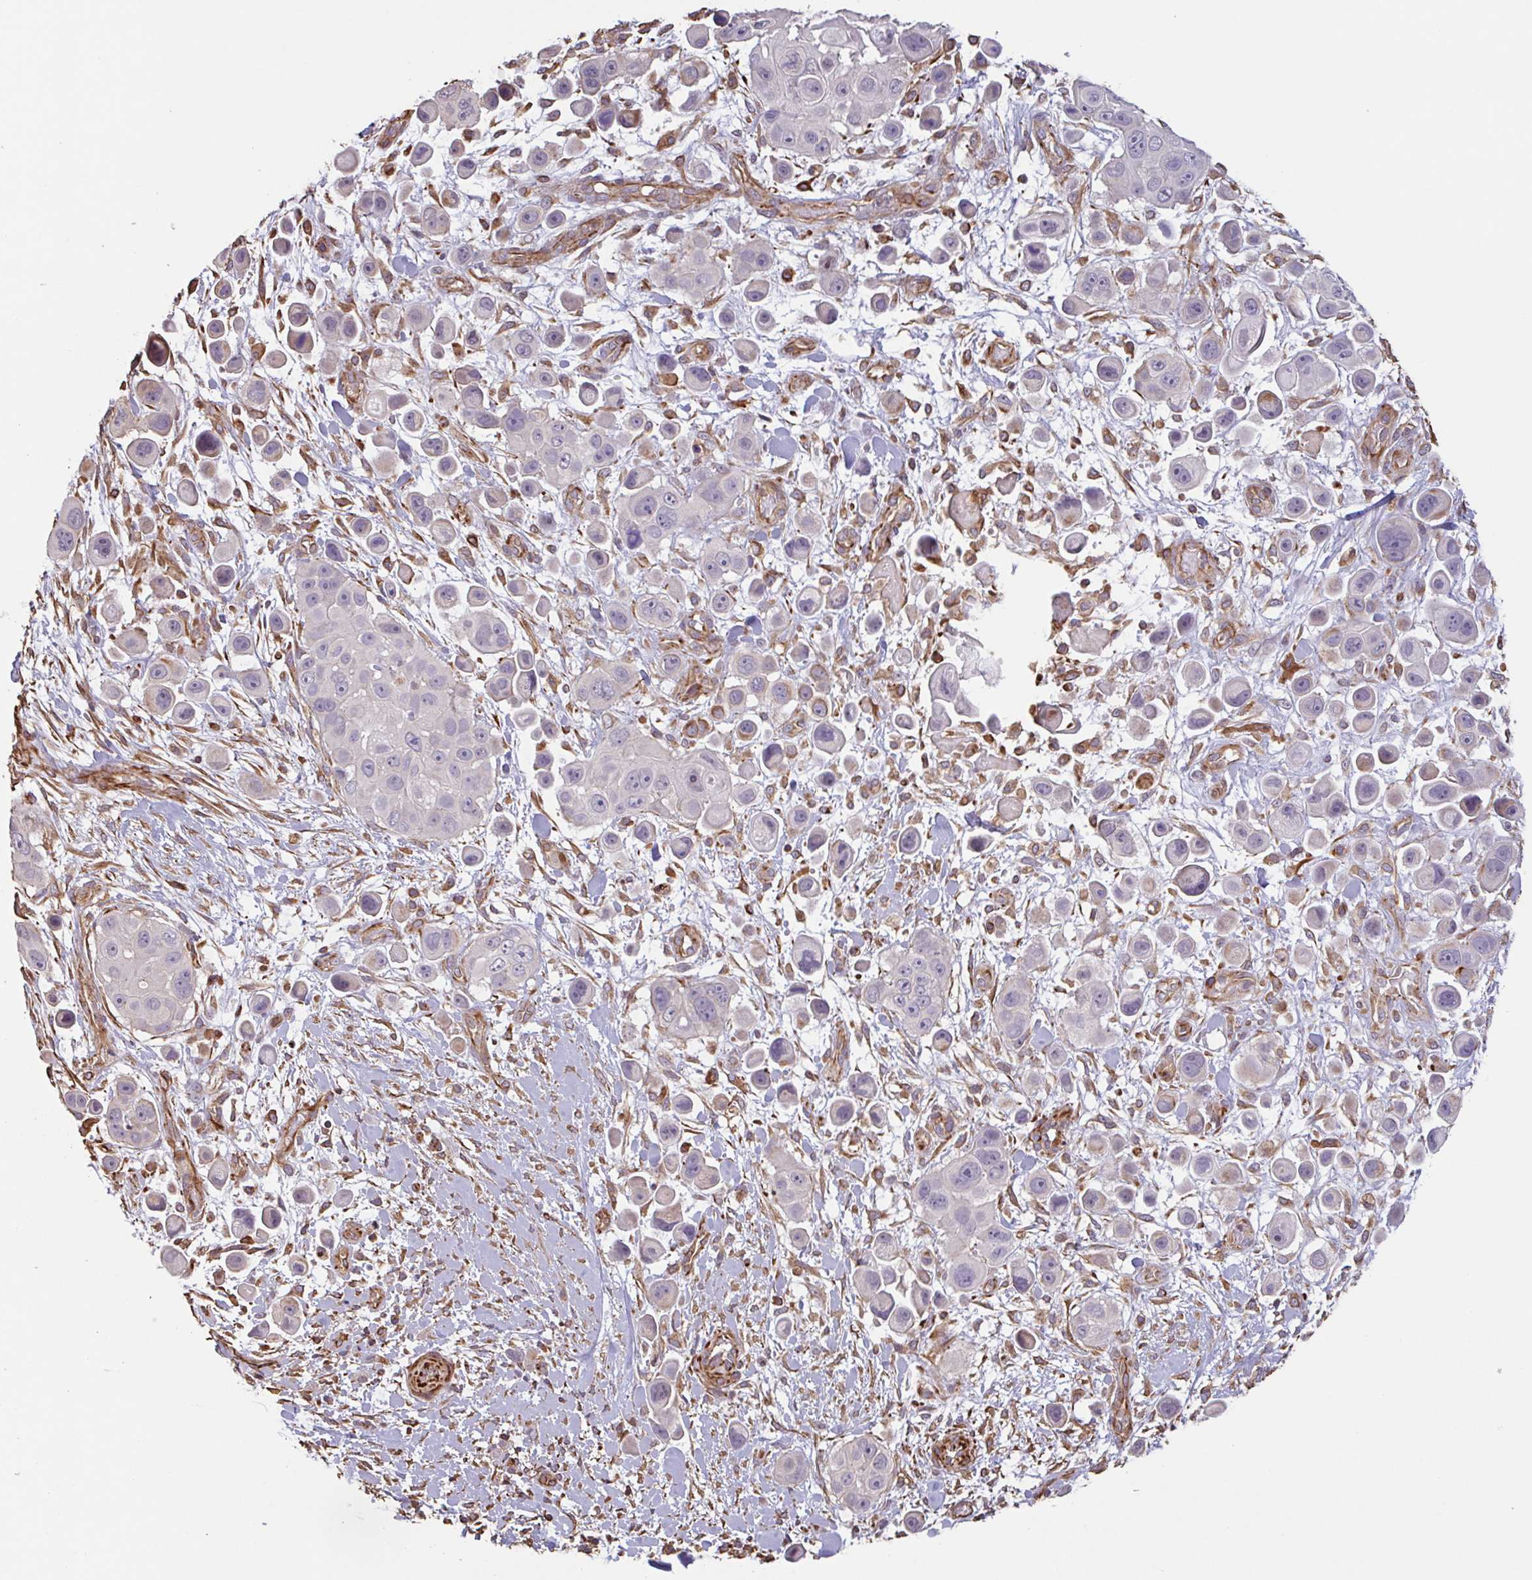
{"staining": {"intensity": "negative", "quantity": "none", "location": "none"}, "tissue": "skin cancer", "cell_type": "Tumor cells", "image_type": "cancer", "snomed": [{"axis": "morphology", "description": "Squamous cell carcinoma, NOS"}, {"axis": "topography", "description": "Skin"}], "caption": "Immunohistochemistry (IHC) image of squamous cell carcinoma (skin) stained for a protein (brown), which shows no staining in tumor cells.", "gene": "ZNF790", "patient": {"sex": "male", "age": 67}}